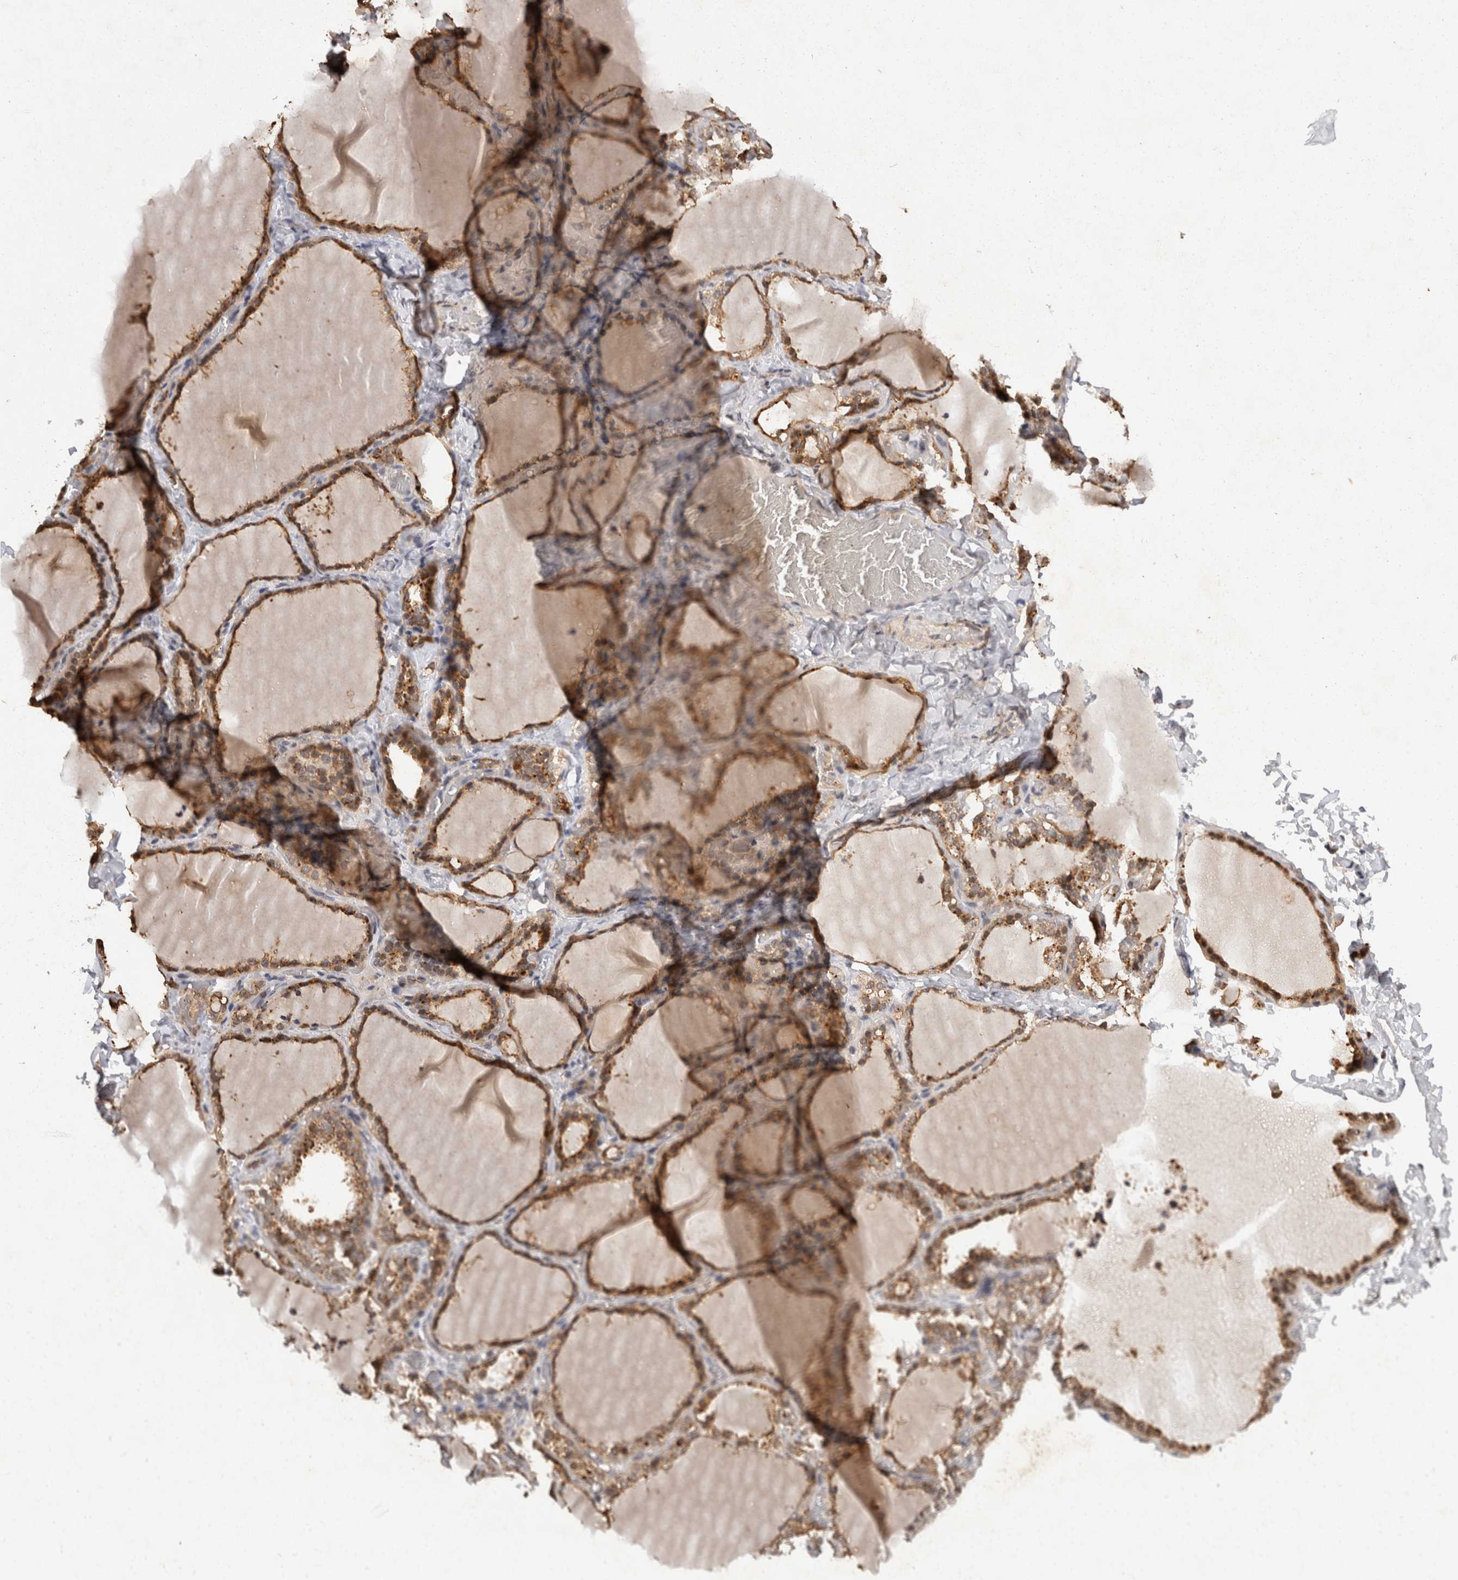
{"staining": {"intensity": "strong", "quantity": ">75%", "location": "cytoplasmic/membranous"}, "tissue": "thyroid gland", "cell_type": "Glandular cells", "image_type": "normal", "snomed": [{"axis": "morphology", "description": "Normal tissue, NOS"}, {"axis": "topography", "description": "Thyroid gland"}], "caption": "Immunohistochemistry (IHC) micrograph of unremarkable thyroid gland: human thyroid gland stained using IHC reveals high levels of strong protein expression localized specifically in the cytoplasmic/membranous of glandular cells, appearing as a cytoplasmic/membranous brown color.", "gene": "ACAT2", "patient": {"sex": "female", "age": 22}}